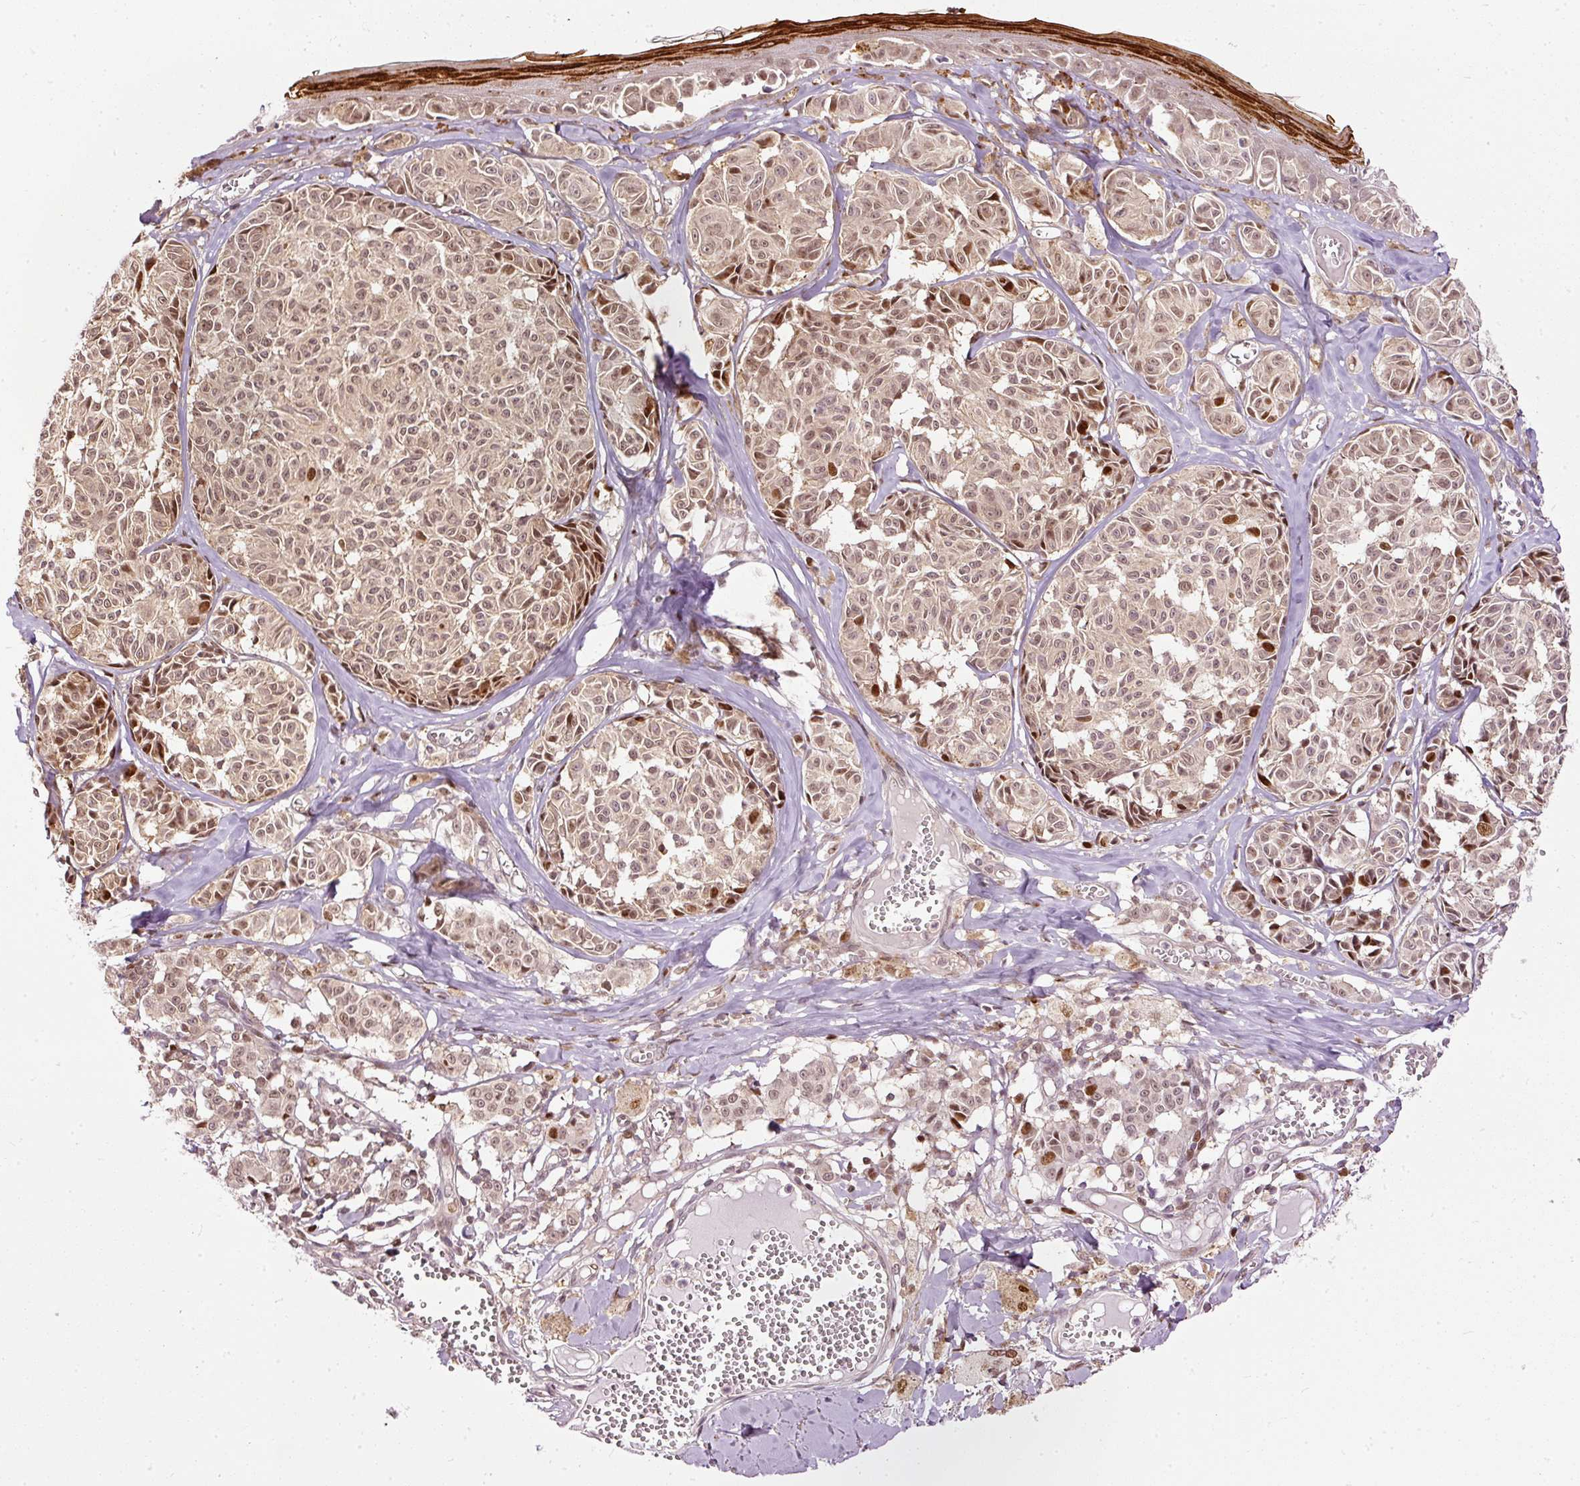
{"staining": {"intensity": "moderate", "quantity": ">75%", "location": "nuclear"}, "tissue": "melanoma", "cell_type": "Tumor cells", "image_type": "cancer", "snomed": [{"axis": "morphology", "description": "Malignant melanoma, NOS"}, {"axis": "topography", "description": "Skin"}], "caption": "Human malignant melanoma stained with a brown dye reveals moderate nuclear positive staining in approximately >75% of tumor cells.", "gene": "ZNF778", "patient": {"sex": "female", "age": 43}}